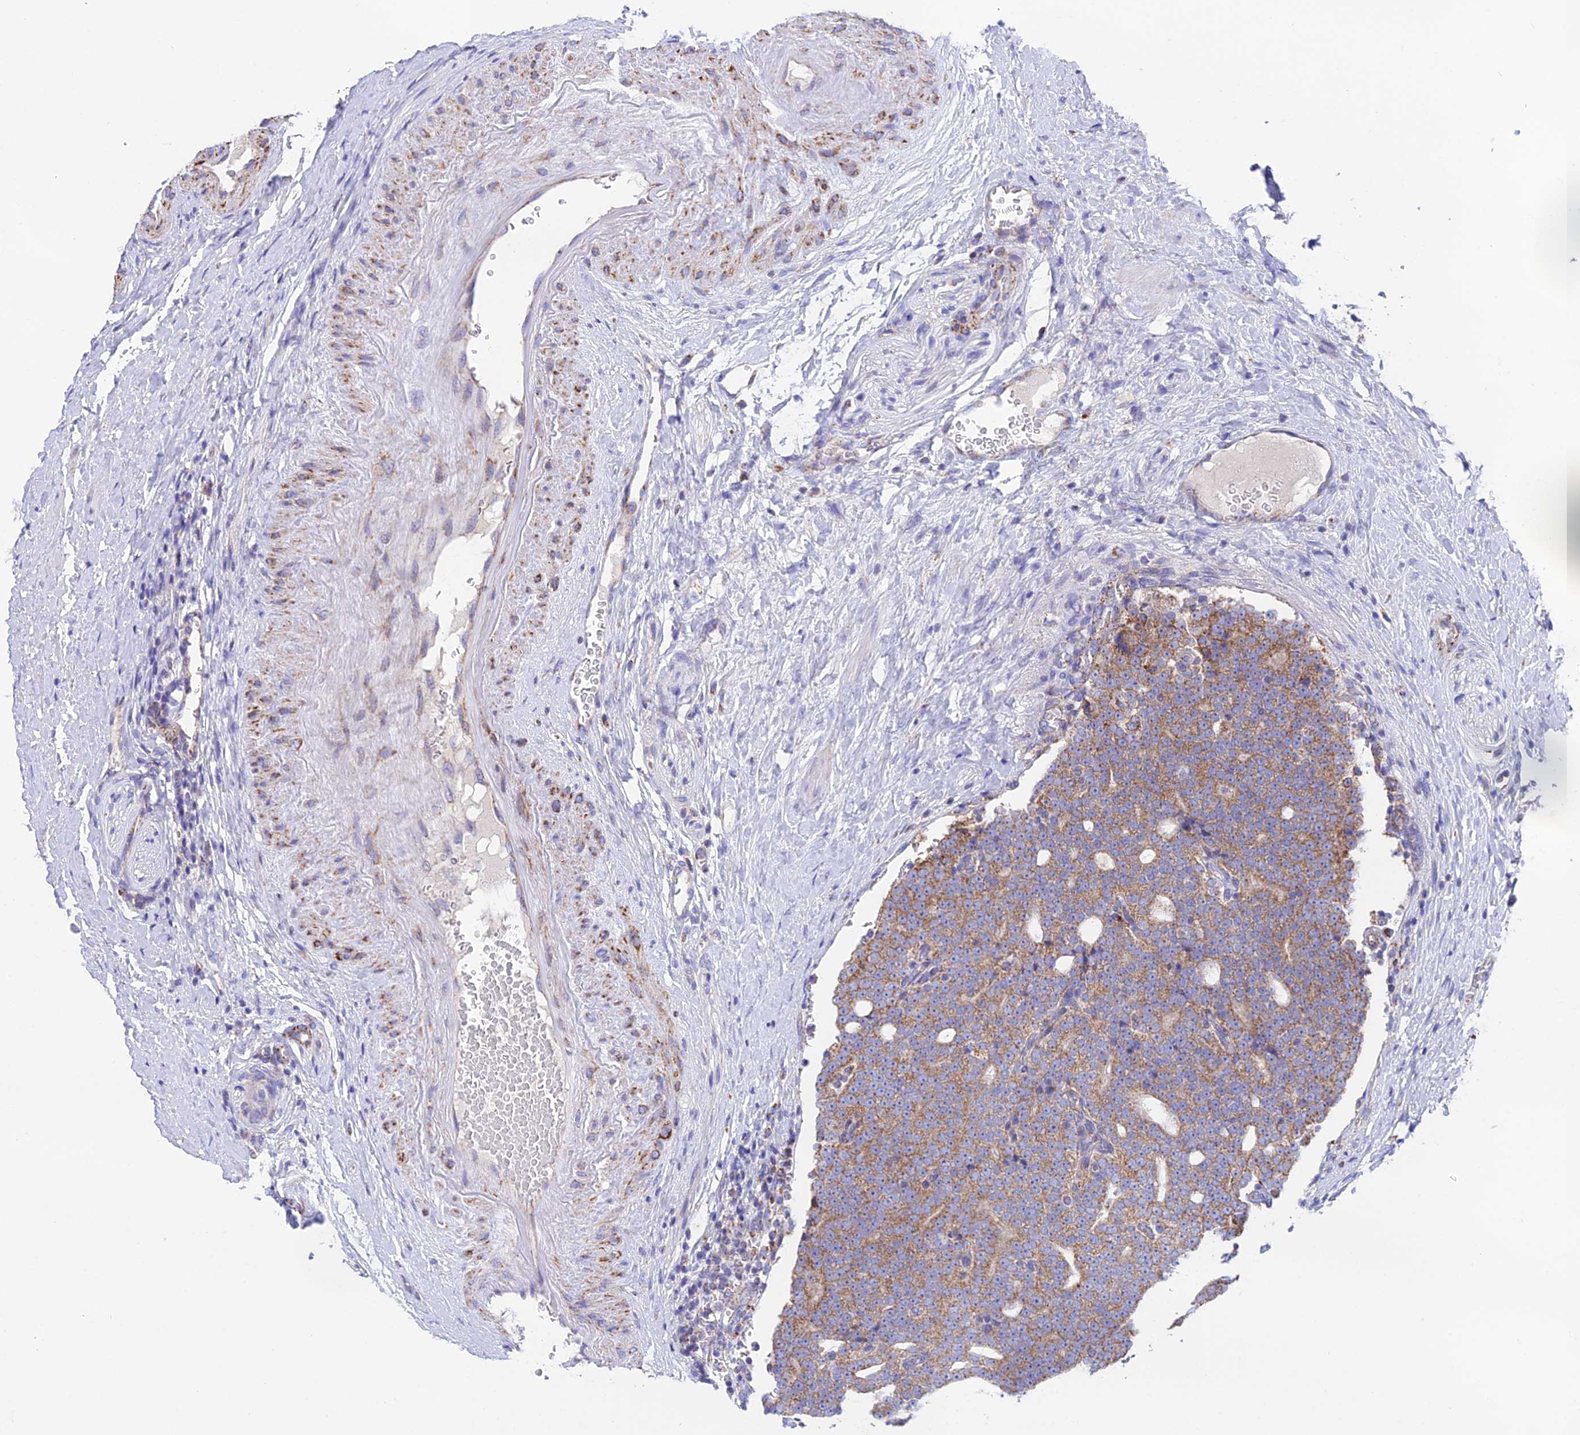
{"staining": {"intensity": "moderate", "quantity": ">75%", "location": "cytoplasmic/membranous"}, "tissue": "prostate cancer", "cell_type": "Tumor cells", "image_type": "cancer", "snomed": [{"axis": "morphology", "description": "Adenocarcinoma, High grade"}, {"axis": "topography", "description": "Prostate"}], "caption": "Prostate high-grade adenocarcinoma tissue reveals moderate cytoplasmic/membranous positivity in about >75% of tumor cells", "gene": "HSDL2", "patient": {"sex": "male", "age": 56}}